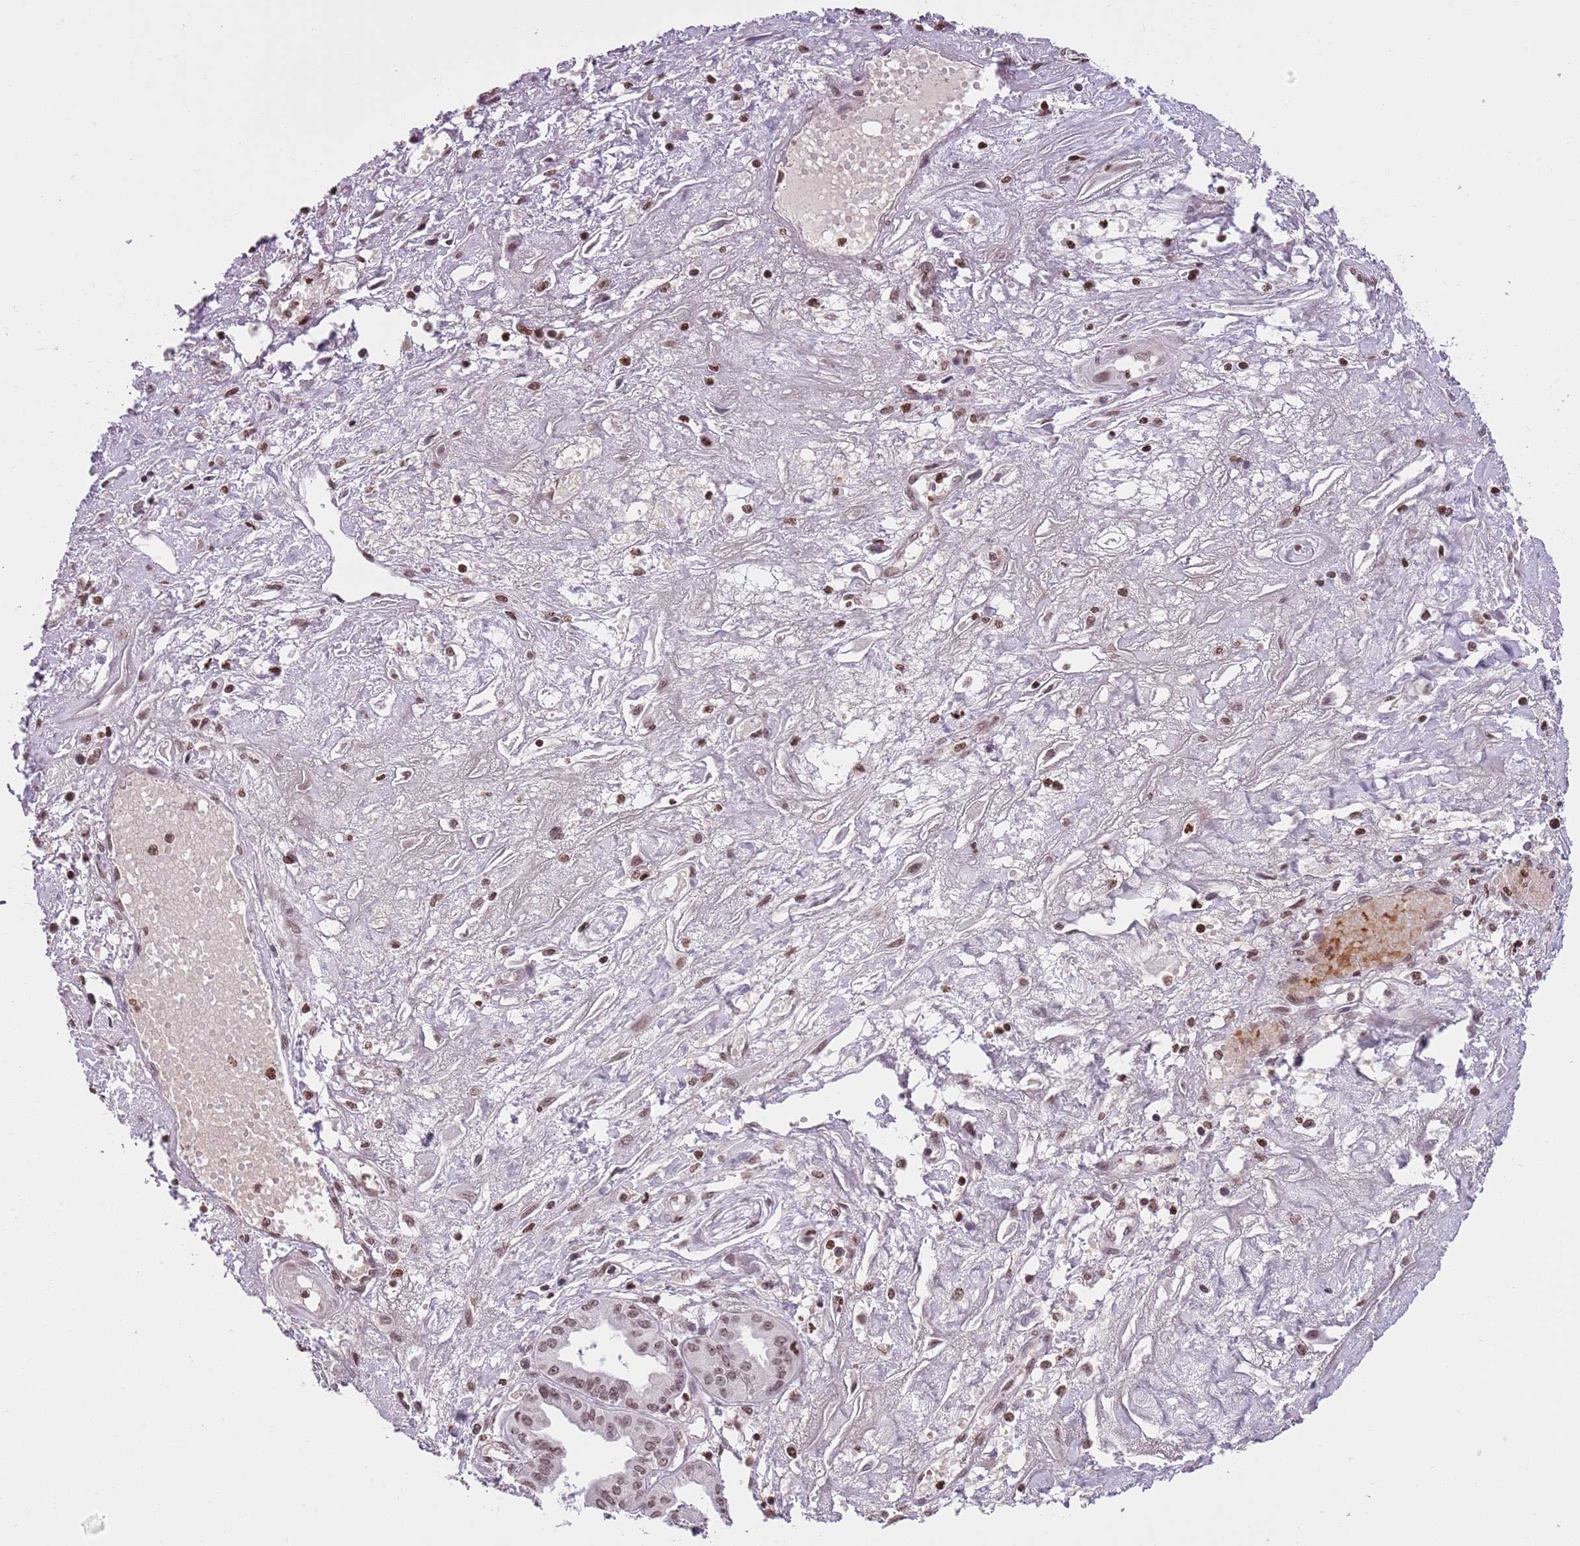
{"staining": {"intensity": "moderate", "quantity": ">75%", "location": "nuclear"}, "tissue": "pancreatic cancer", "cell_type": "Tumor cells", "image_type": "cancer", "snomed": [{"axis": "morphology", "description": "Adenocarcinoma, NOS"}, {"axis": "topography", "description": "Pancreas"}], "caption": "High-magnification brightfield microscopy of pancreatic cancer (adenocarcinoma) stained with DAB (brown) and counterstained with hematoxylin (blue). tumor cells exhibit moderate nuclear positivity is seen in approximately>75% of cells.", "gene": "KPNA3", "patient": {"sex": "female", "age": 50}}